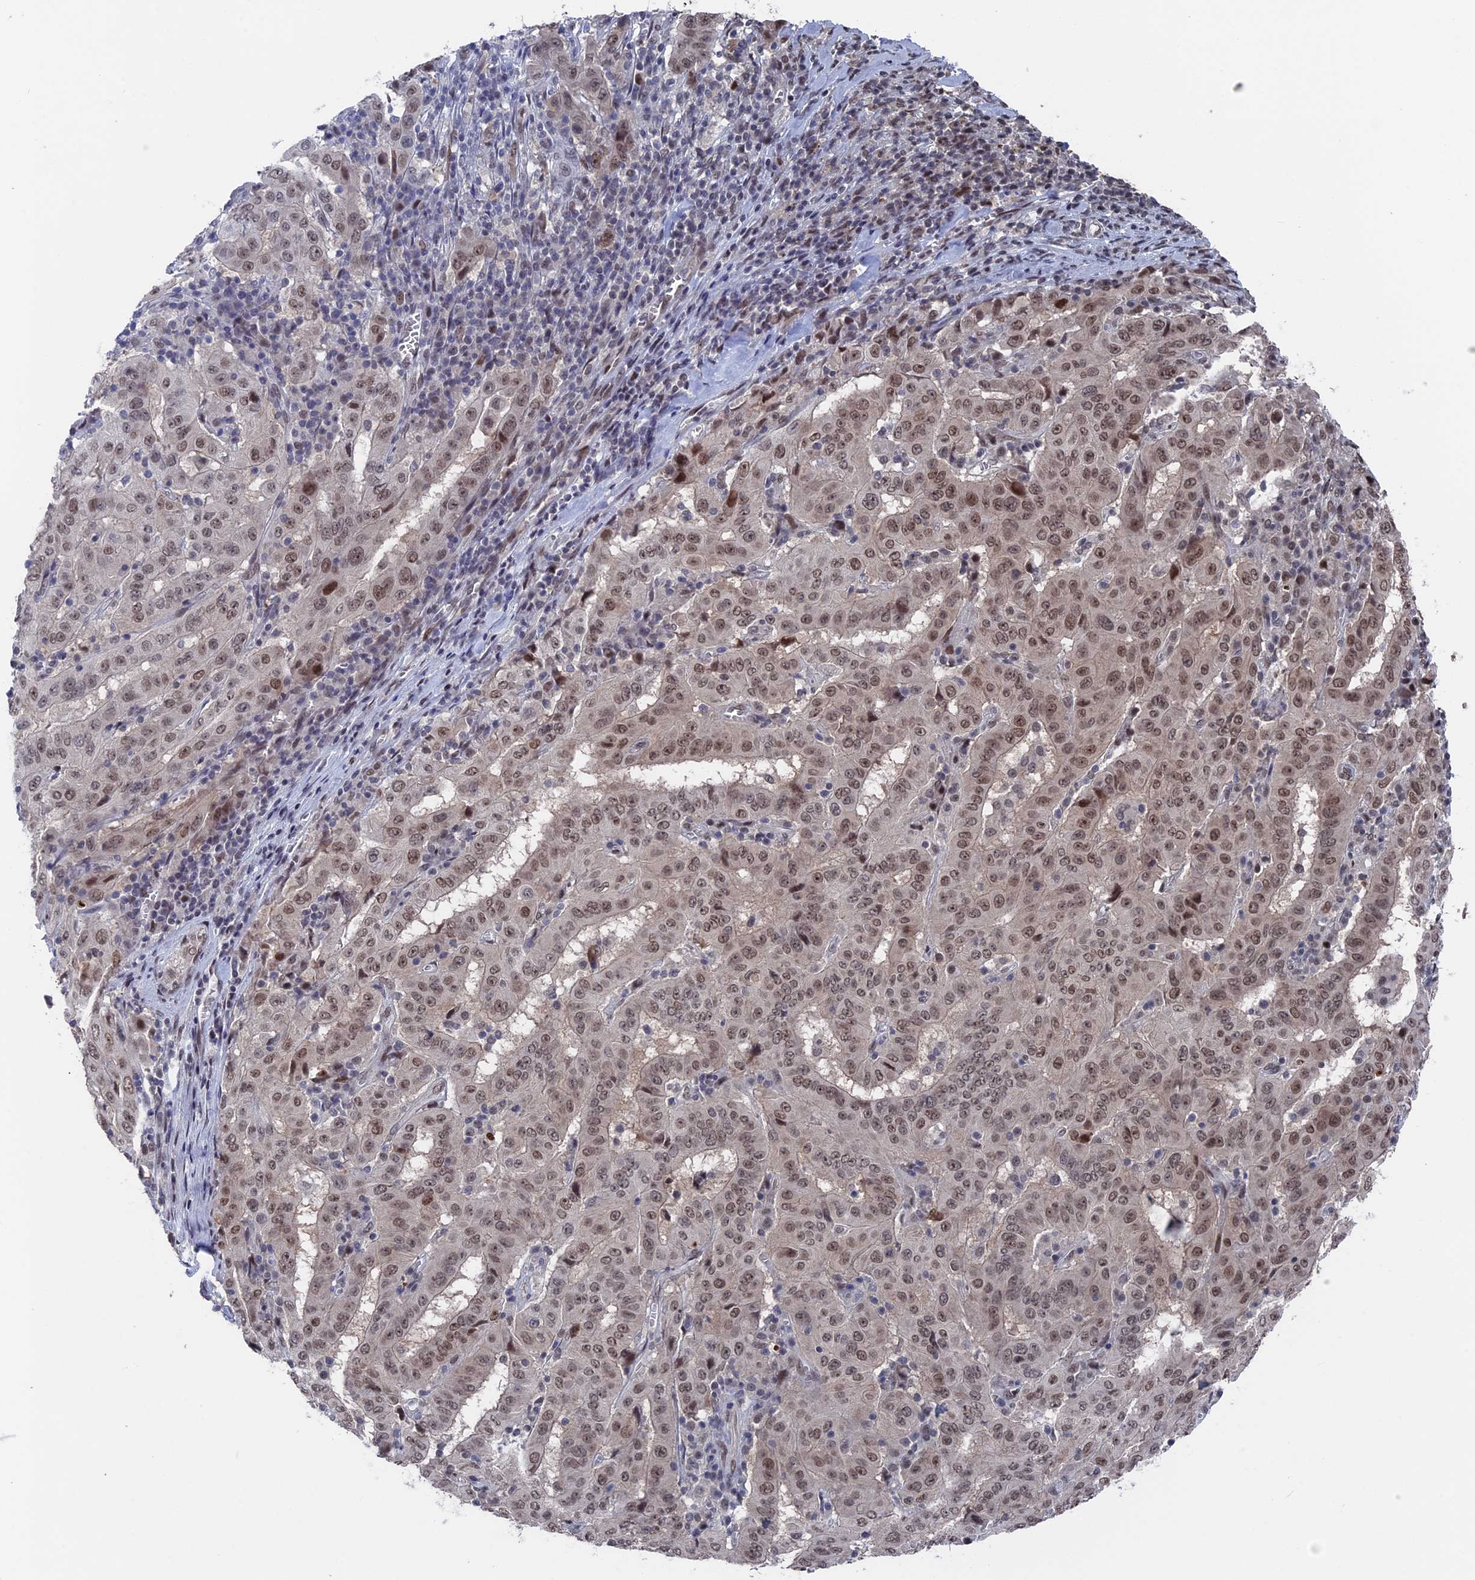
{"staining": {"intensity": "moderate", "quantity": ">75%", "location": "nuclear"}, "tissue": "pancreatic cancer", "cell_type": "Tumor cells", "image_type": "cancer", "snomed": [{"axis": "morphology", "description": "Adenocarcinoma, NOS"}, {"axis": "topography", "description": "Pancreas"}], "caption": "This histopathology image shows immunohistochemistry staining of human pancreatic cancer, with medium moderate nuclear positivity in about >75% of tumor cells.", "gene": "NR2C2AP", "patient": {"sex": "male", "age": 63}}